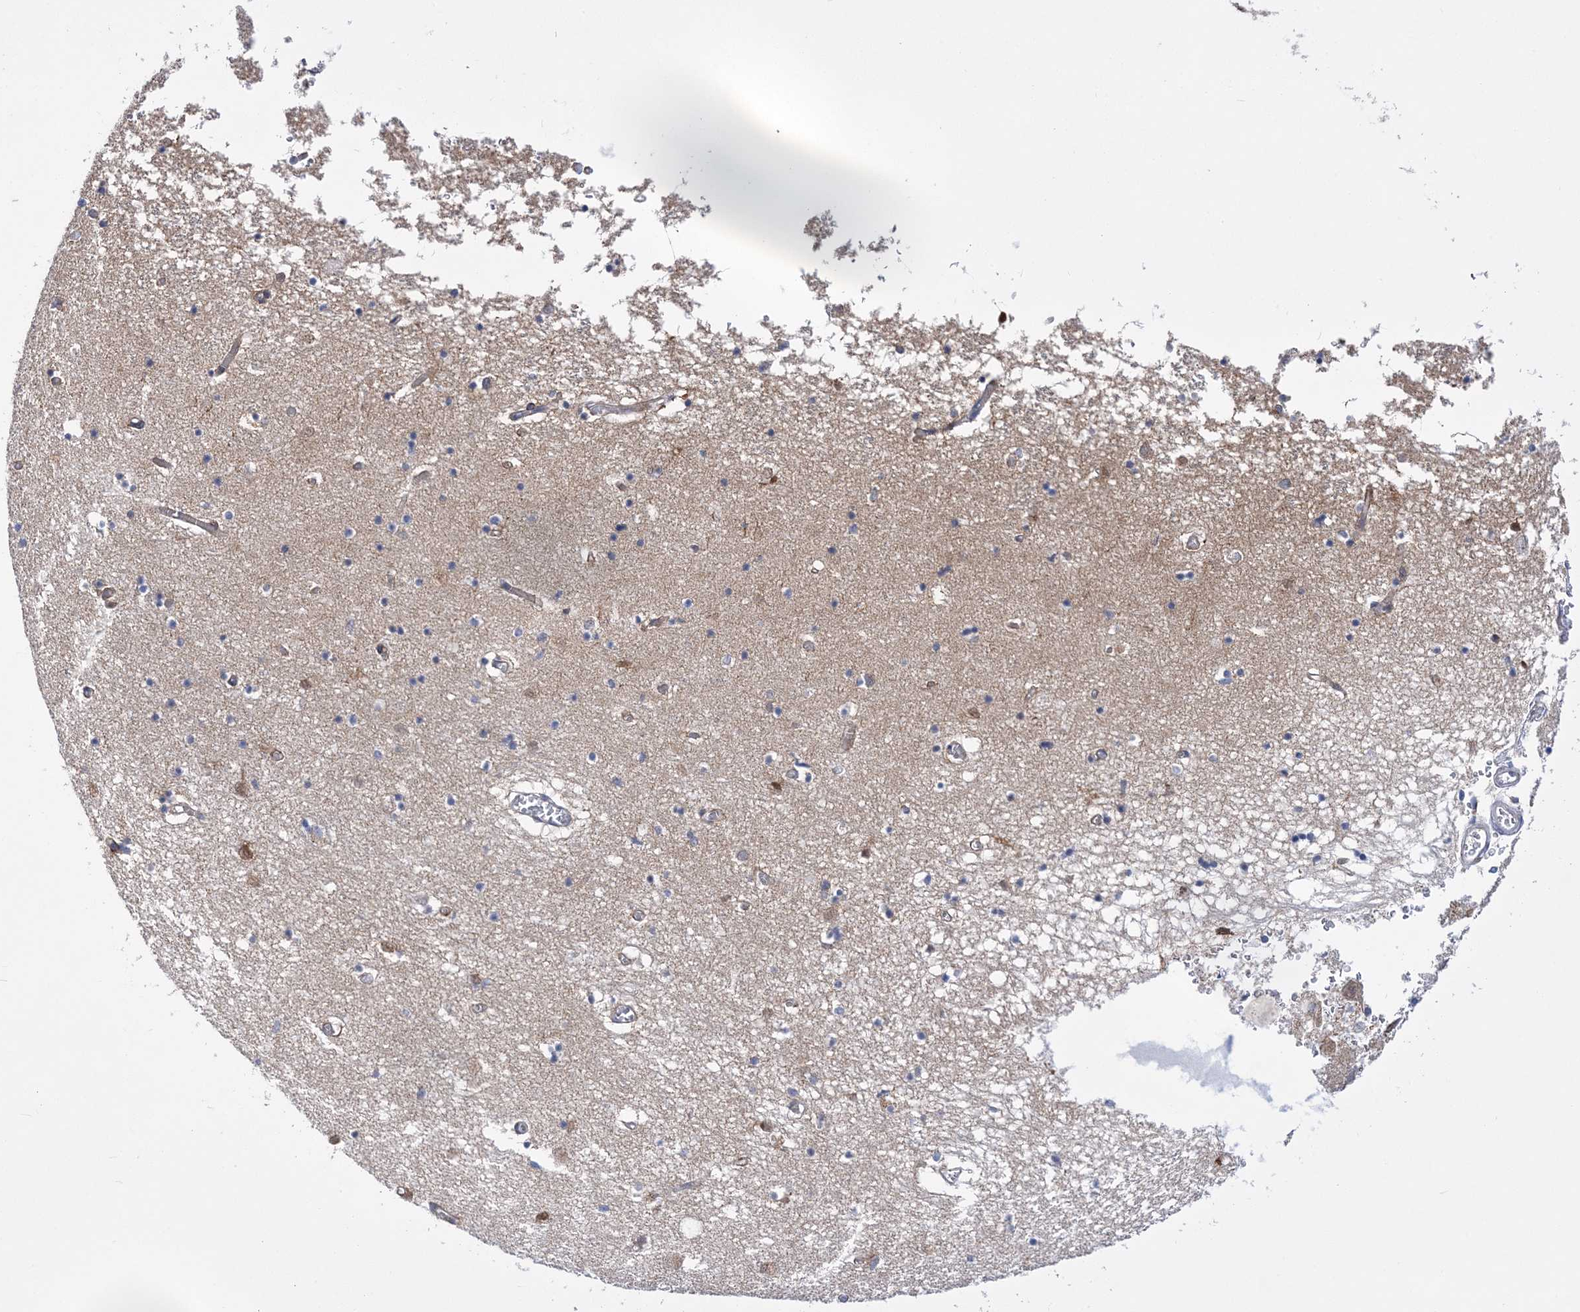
{"staining": {"intensity": "moderate", "quantity": "<25%", "location": "cytoplasmic/membranous"}, "tissue": "hippocampus", "cell_type": "Glial cells", "image_type": "normal", "snomed": [{"axis": "morphology", "description": "Normal tissue, NOS"}, {"axis": "topography", "description": "Hippocampus"}], "caption": "Glial cells reveal moderate cytoplasmic/membranous positivity in about <25% of cells in unremarkable hippocampus. (brown staining indicates protein expression, while blue staining denotes nuclei).", "gene": "COPB2", "patient": {"sex": "male", "age": 70}}